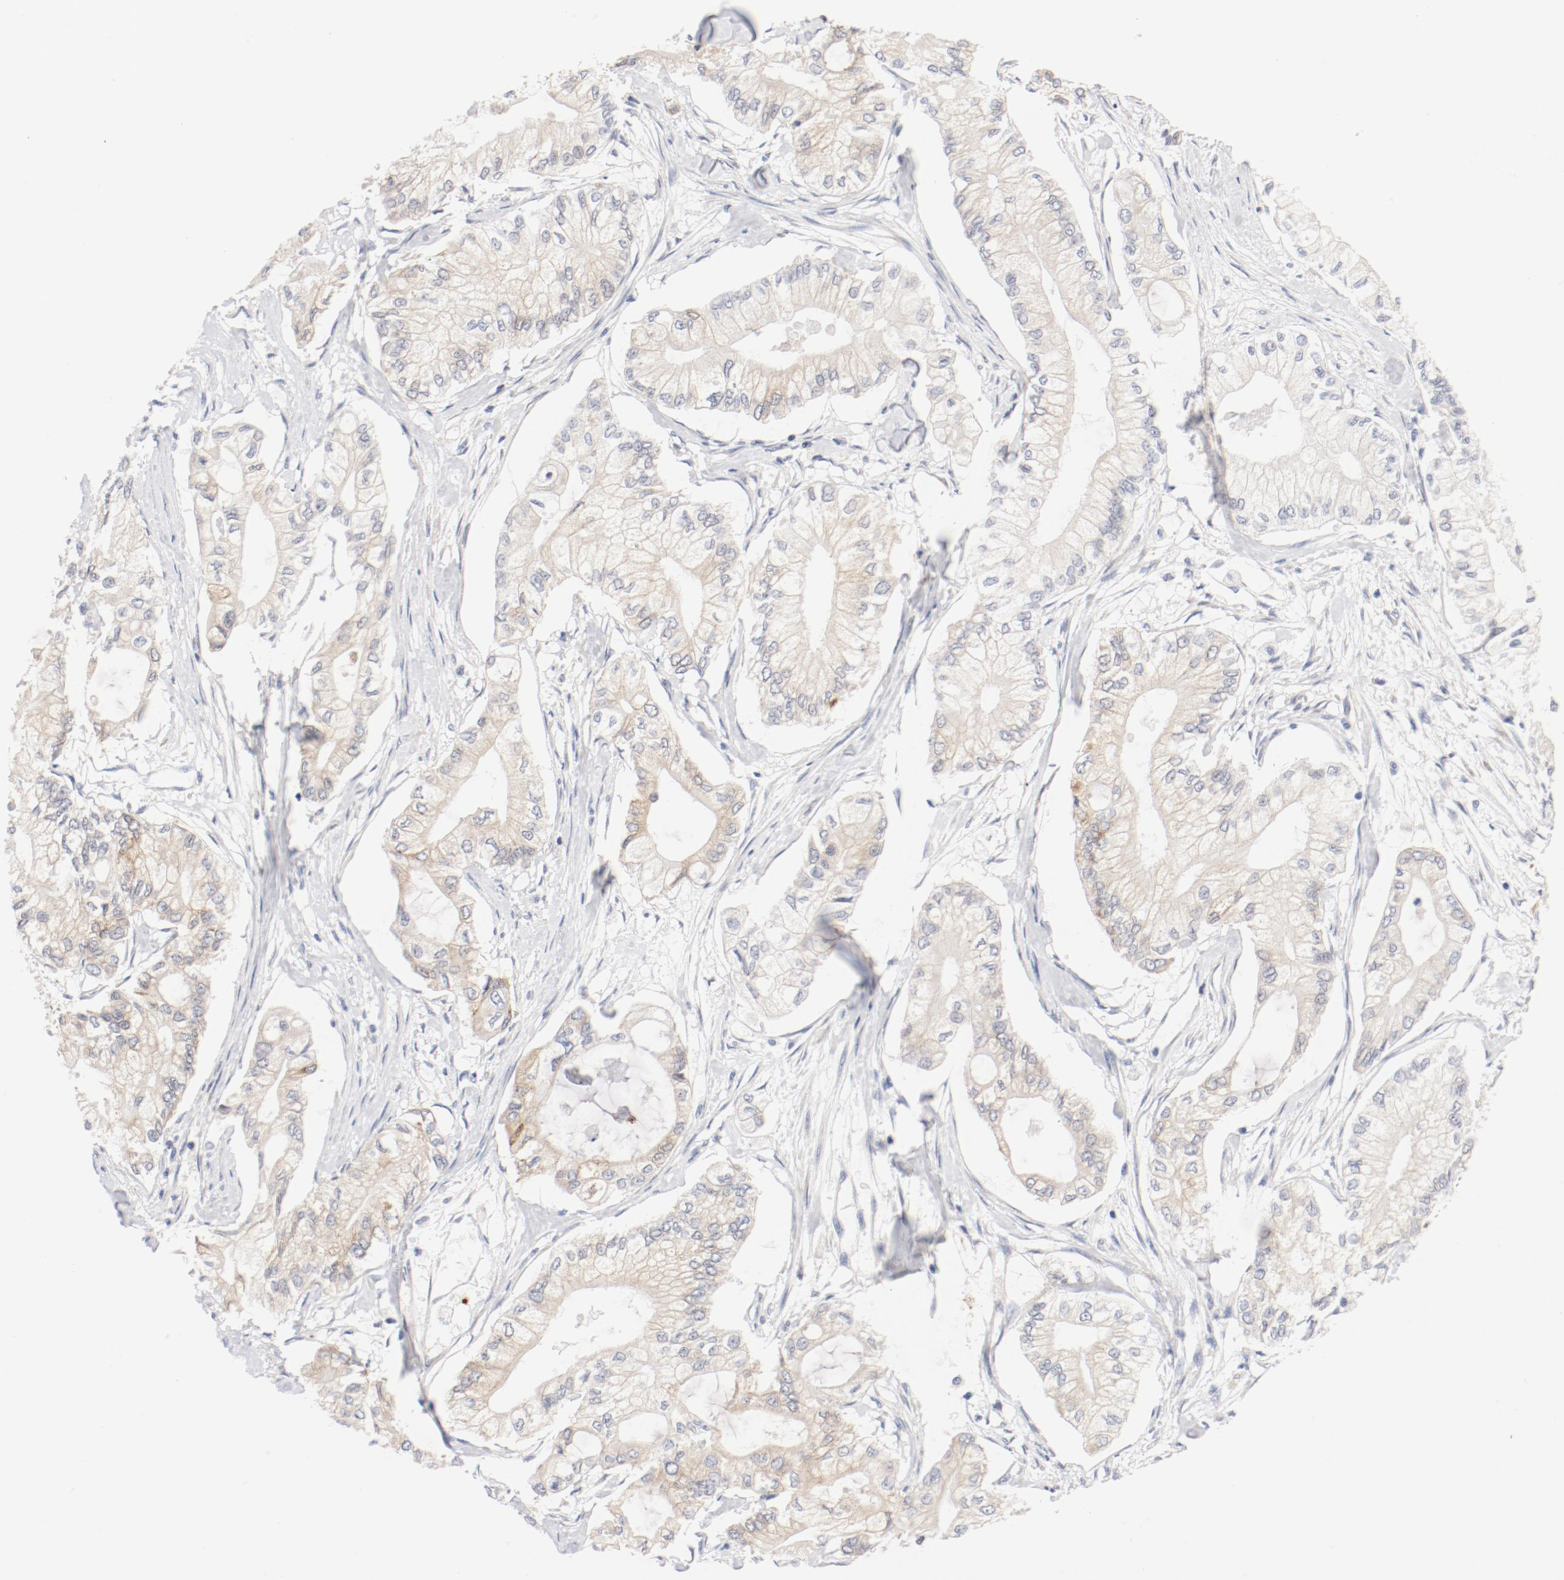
{"staining": {"intensity": "weak", "quantity": ">75%", "location": "cytoplasmic/membranous"}, "tissue": "pancreatic cancer", "cell_type": "Tumor cells", "image_type": "cancer", "snomed": [{"axis": "morphology", "description": "Adenocarcinoma, NOS"}, {"axis": "topography", "description": "Pancreas"}], "caption": "High-magnification brightfield microscopy of adenocarcinoma (pancreatic) stained with DAB (brown) and counterstained with hematoxylin (blue). tumor cells exhibit weak cytoplasmic/membranous staining is present in approximately>75% of cells.", "gene": "PDPK1", "patient": {"sex": "male", "age": 79}}